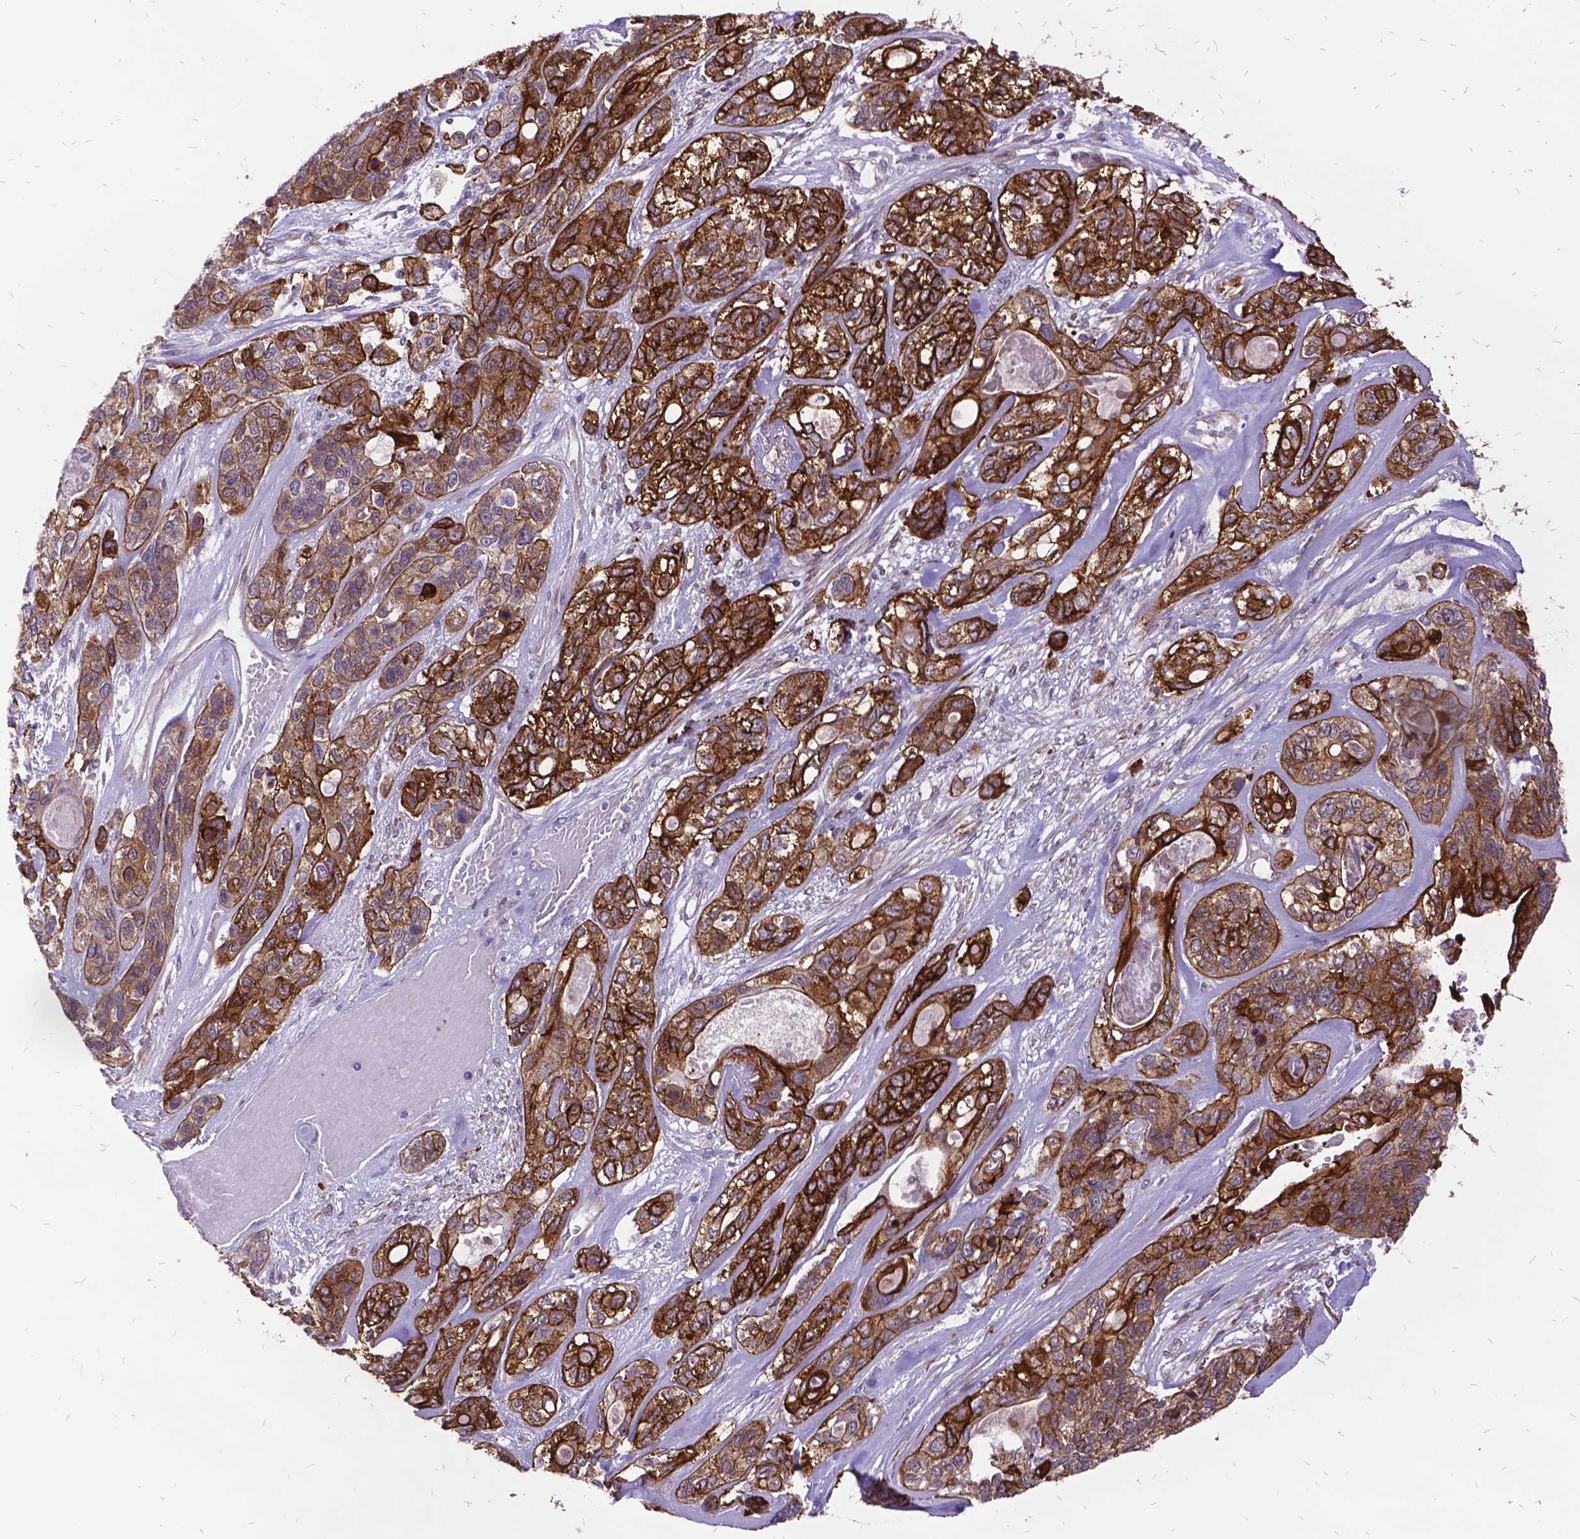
{"staining": {"intensity": "moderate", "quantity": ">75%", "location": "cytoplasmic/membranous"}, "tissue": "lung cancer", "cell_type": "Tumor cells", "image_type": "cancer", "snomed": [{"axis": "morphology", "description": "Squamous cell carcinoma, NOS"}, {"axis": "topography", "description": "Lung"}], "caption": "This image reveals lung squamous cell carcinoma stained with immunohistochemistry to label a protein in brown. The cytoplasmic/membranous of tumor cells show moderate positivity for the protein. Nuclei are counter-stained blue.", "gene": "GRB7", "patient": {"sex": "female", "age": 70}}